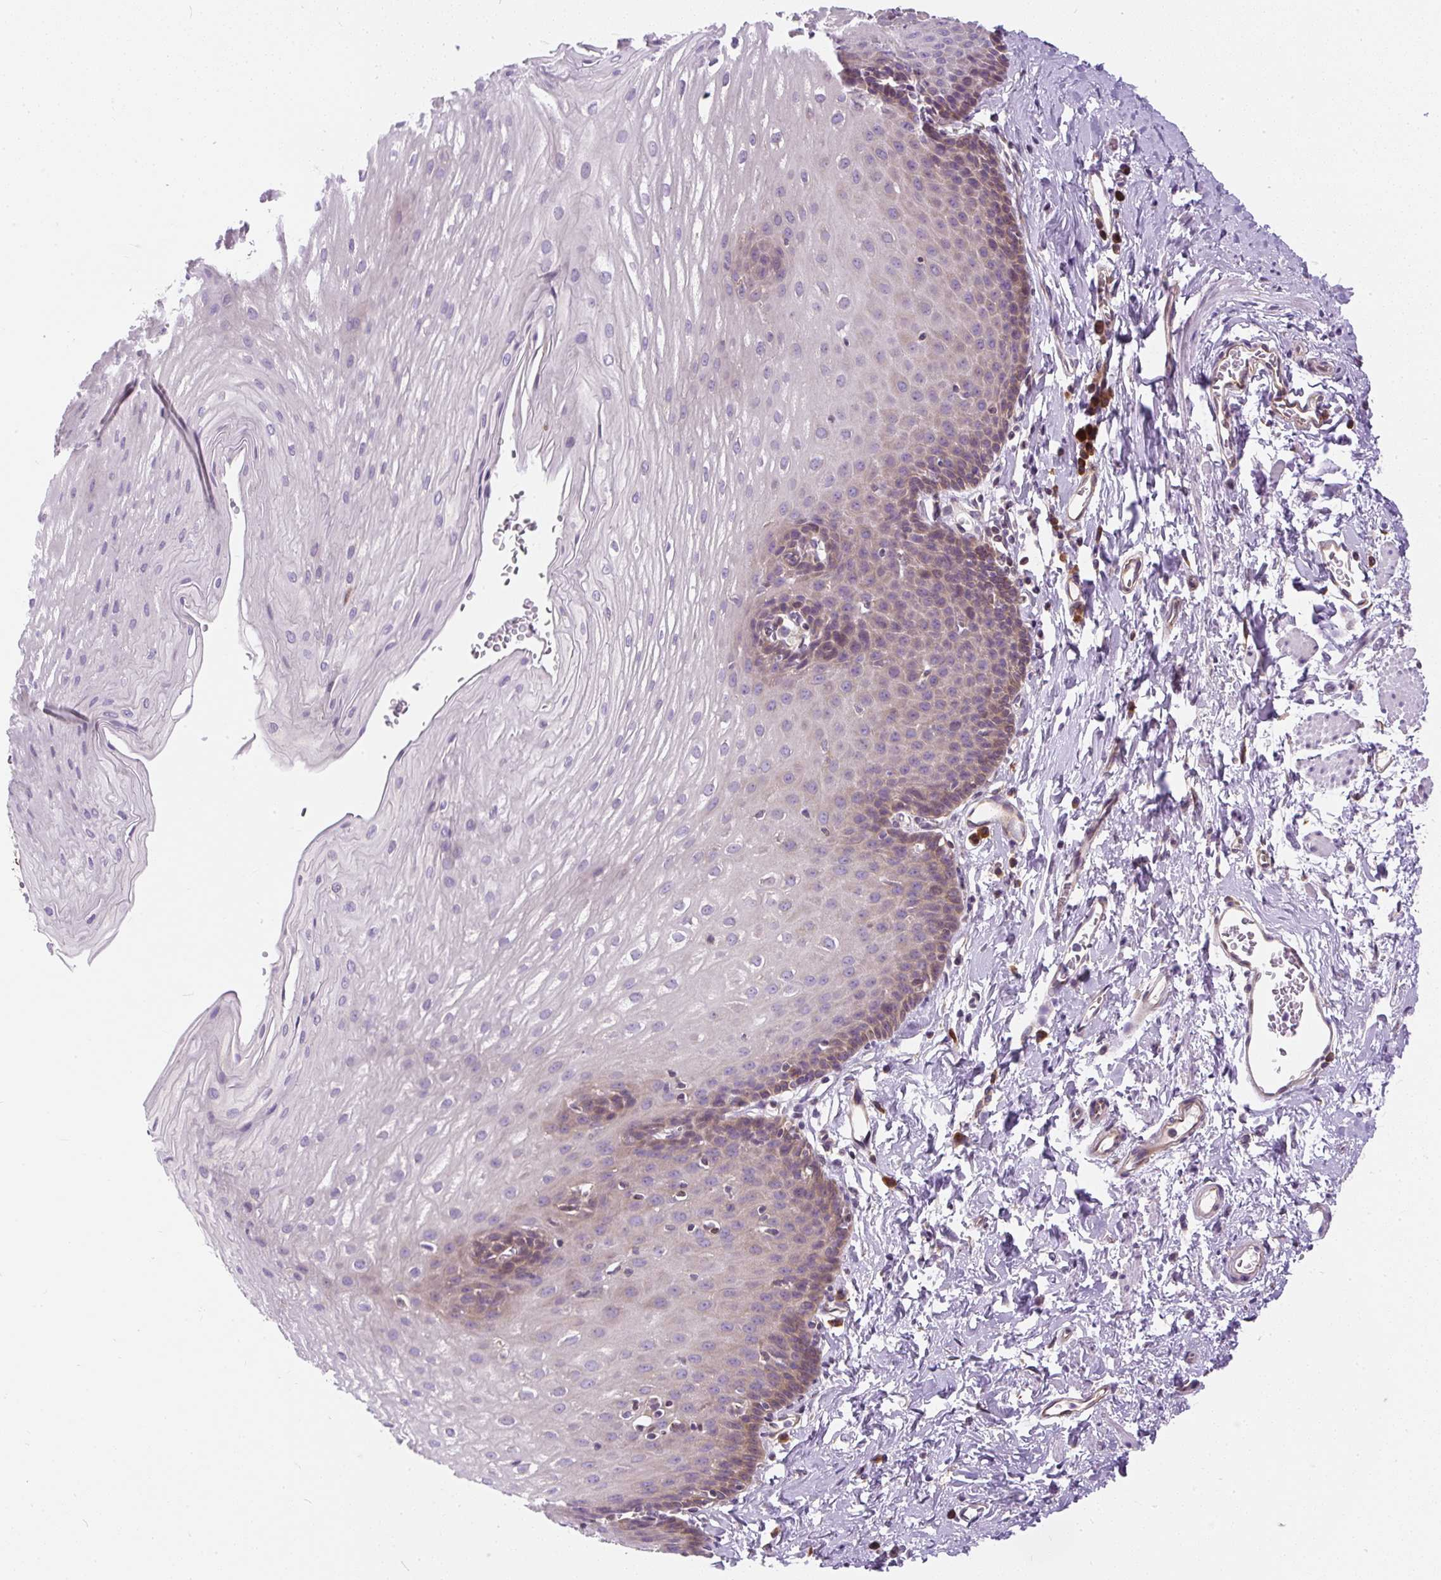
{"staining": {"intensity": "moderate", "quantity": "<25%", "location": "cytoplasmic/membranous,nuclear"}, "tissue": "esophagus", "cell_type": "Squamous epithelial cells", "image_type": "normal", "snomed": [{"axis": "morphology", "description": "Normal tissue, NOS"}, {"axis": "topography", "description": "Esophagus"}], "caption": "Immunohistochemistry (IHC) (DAB) staining of benign esophagus shows moderate cytoplasmic/membranous,nuclear protein staining in about <25% of squamous epithelial cells.", "gene": "CYP20A1", "patient": {"sex": "male", "age": 70}}